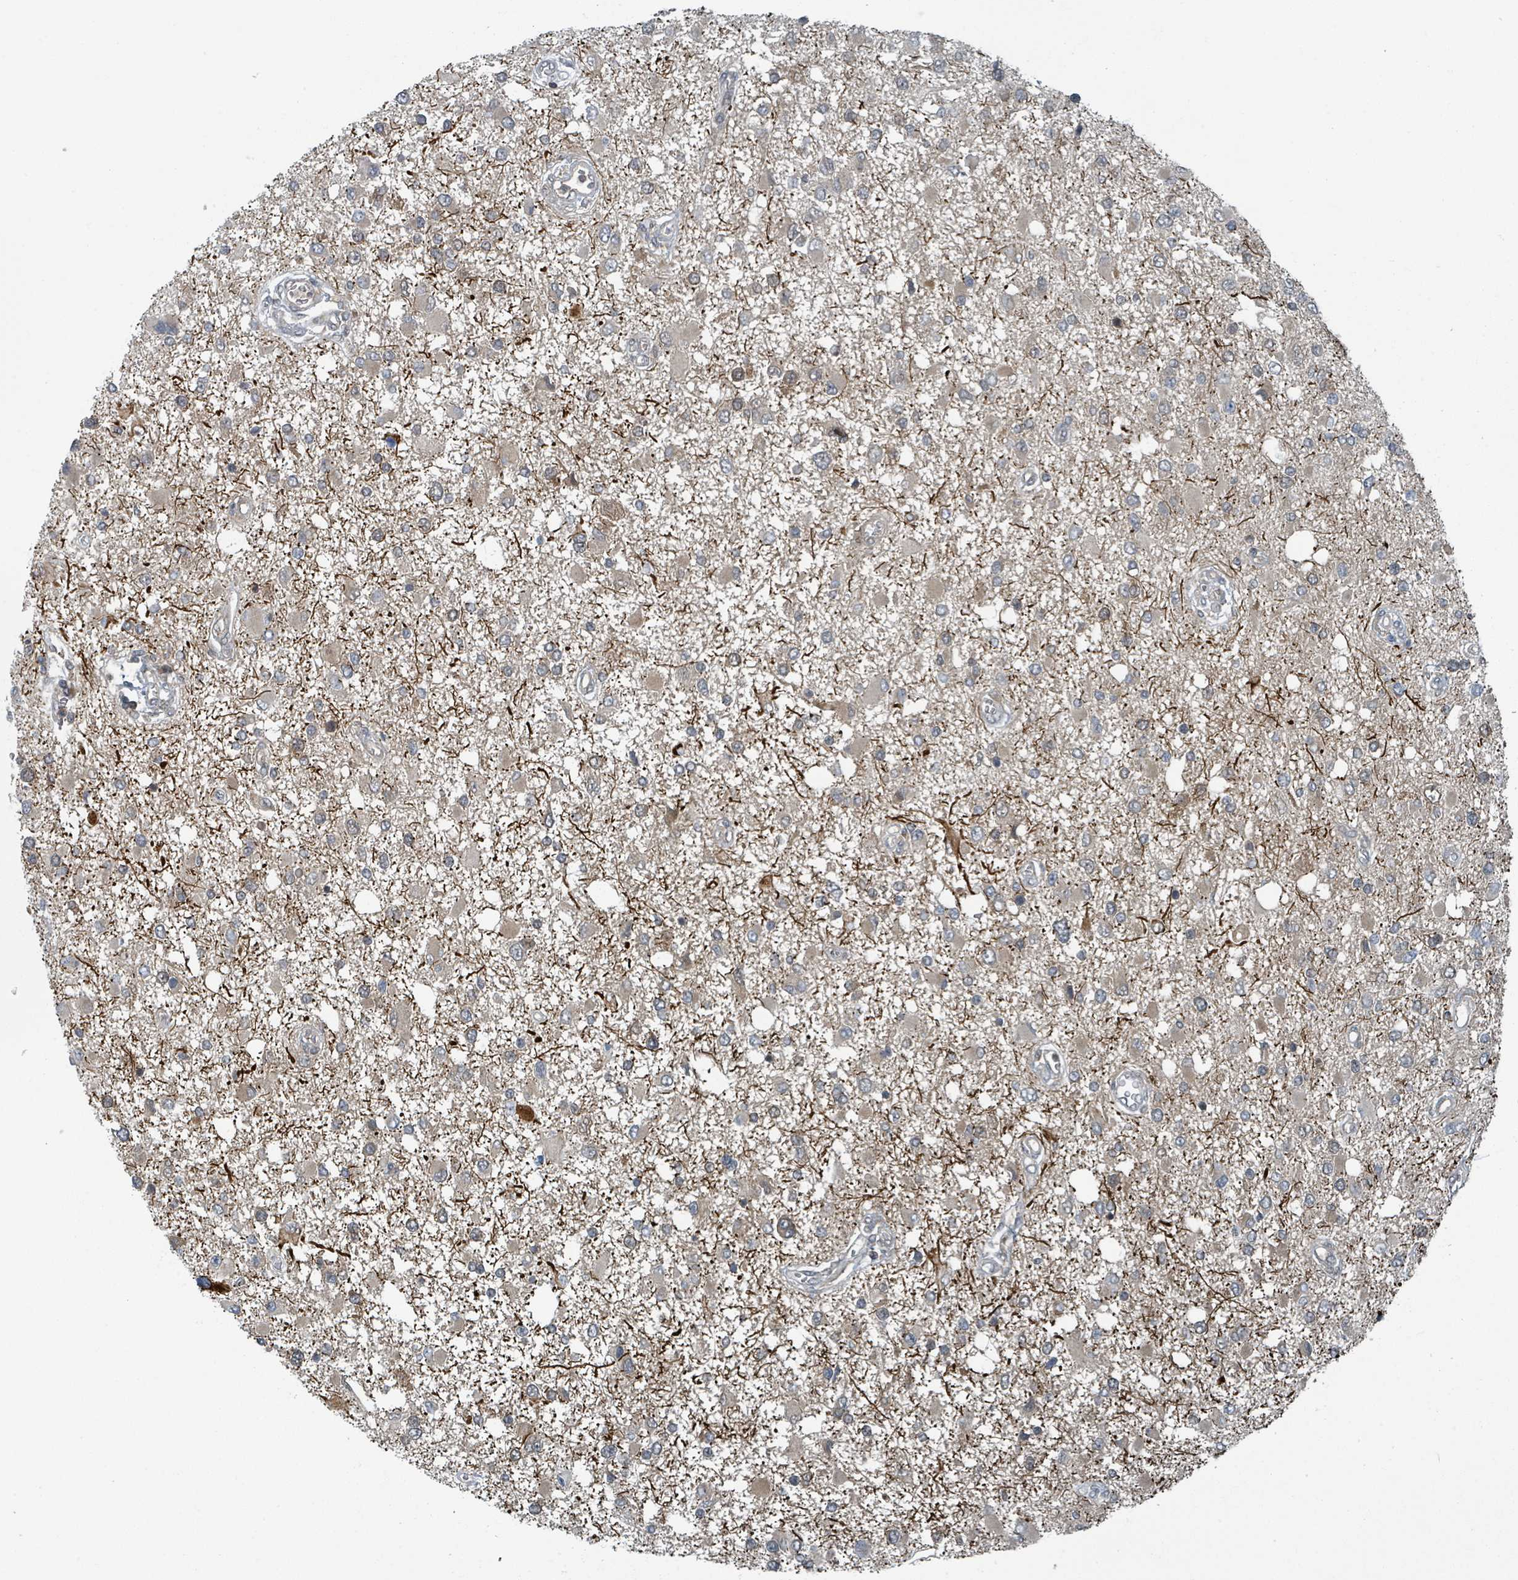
{"staining": {"intensity": "weak", "quantity": "<25%", "location": "cytoplasmic/membranous"}, "tissue": "glioma", "cell_type": "Tumor cells", "image_type": "cancer", "snomed": [{"axis": "morphology", "description": "Glioma, malignant, High grade"}, {"axis": "topography", "description": "Brain"}], "caption": "Protein analysis of malignant high-grade glioma displays no significant positivity in tumor cells.", "gene": "GOLGA7", "patient": {"sex": "male", "age": 53}}